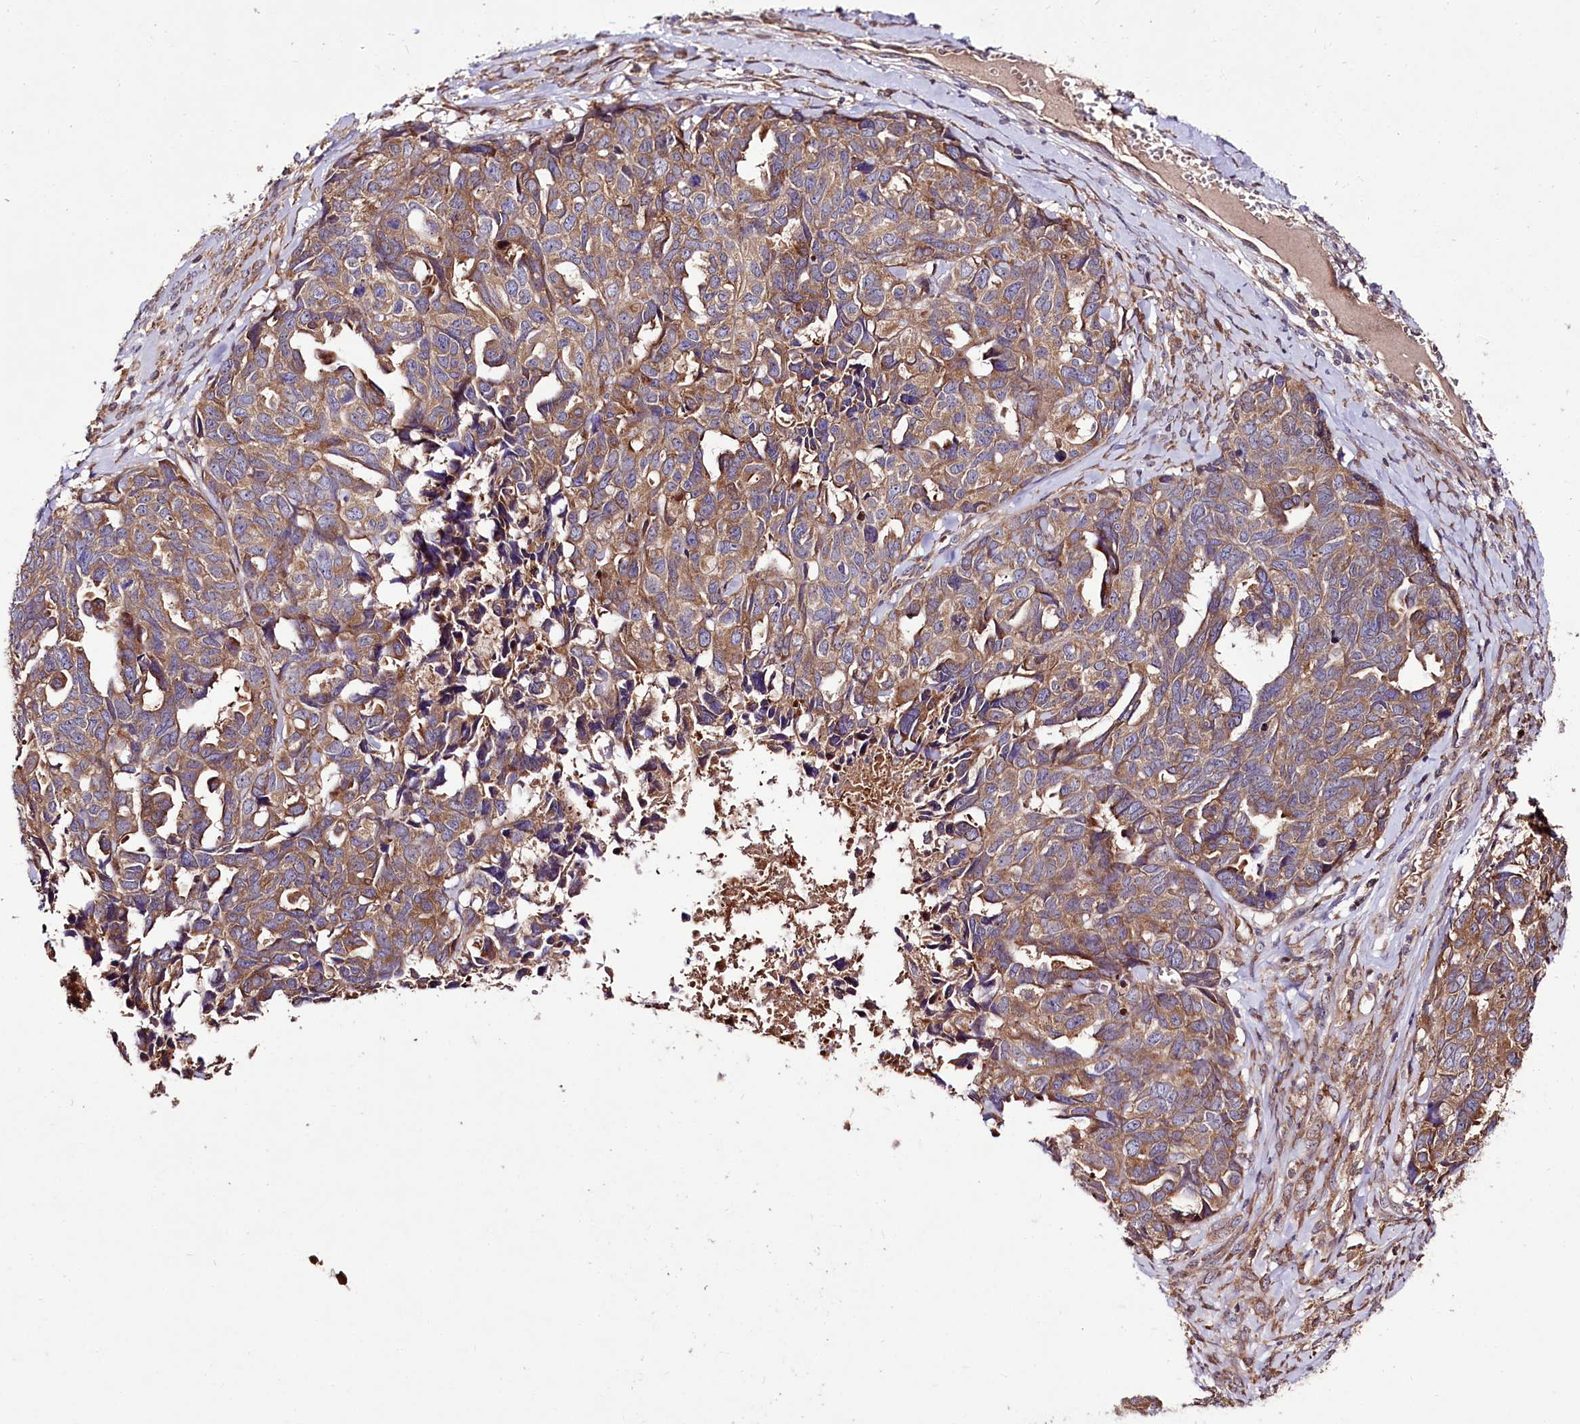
{"staining": {"intensity": "moderate", "quantity": ">75%", "location": "cytoplasmic/membranous"}, "tissue": "ovarian cancer", "cell_type": "Tumor cells", "image_type": "cancer", "snomed": [{"axis": "morphology", "description": "Cystadenocarcinoma, serous, NOS"}, {"axis": "topography", "description": "Ovary"}], "caption": "A medium amount of moderate cytoplasmic/membranous positivity is identified in approximately >75% of tumor cells in ovarian serous cystadenocarcinoma tissue.", "gene": "NAA25", "patient": {"sex": "female", "age": 79}}